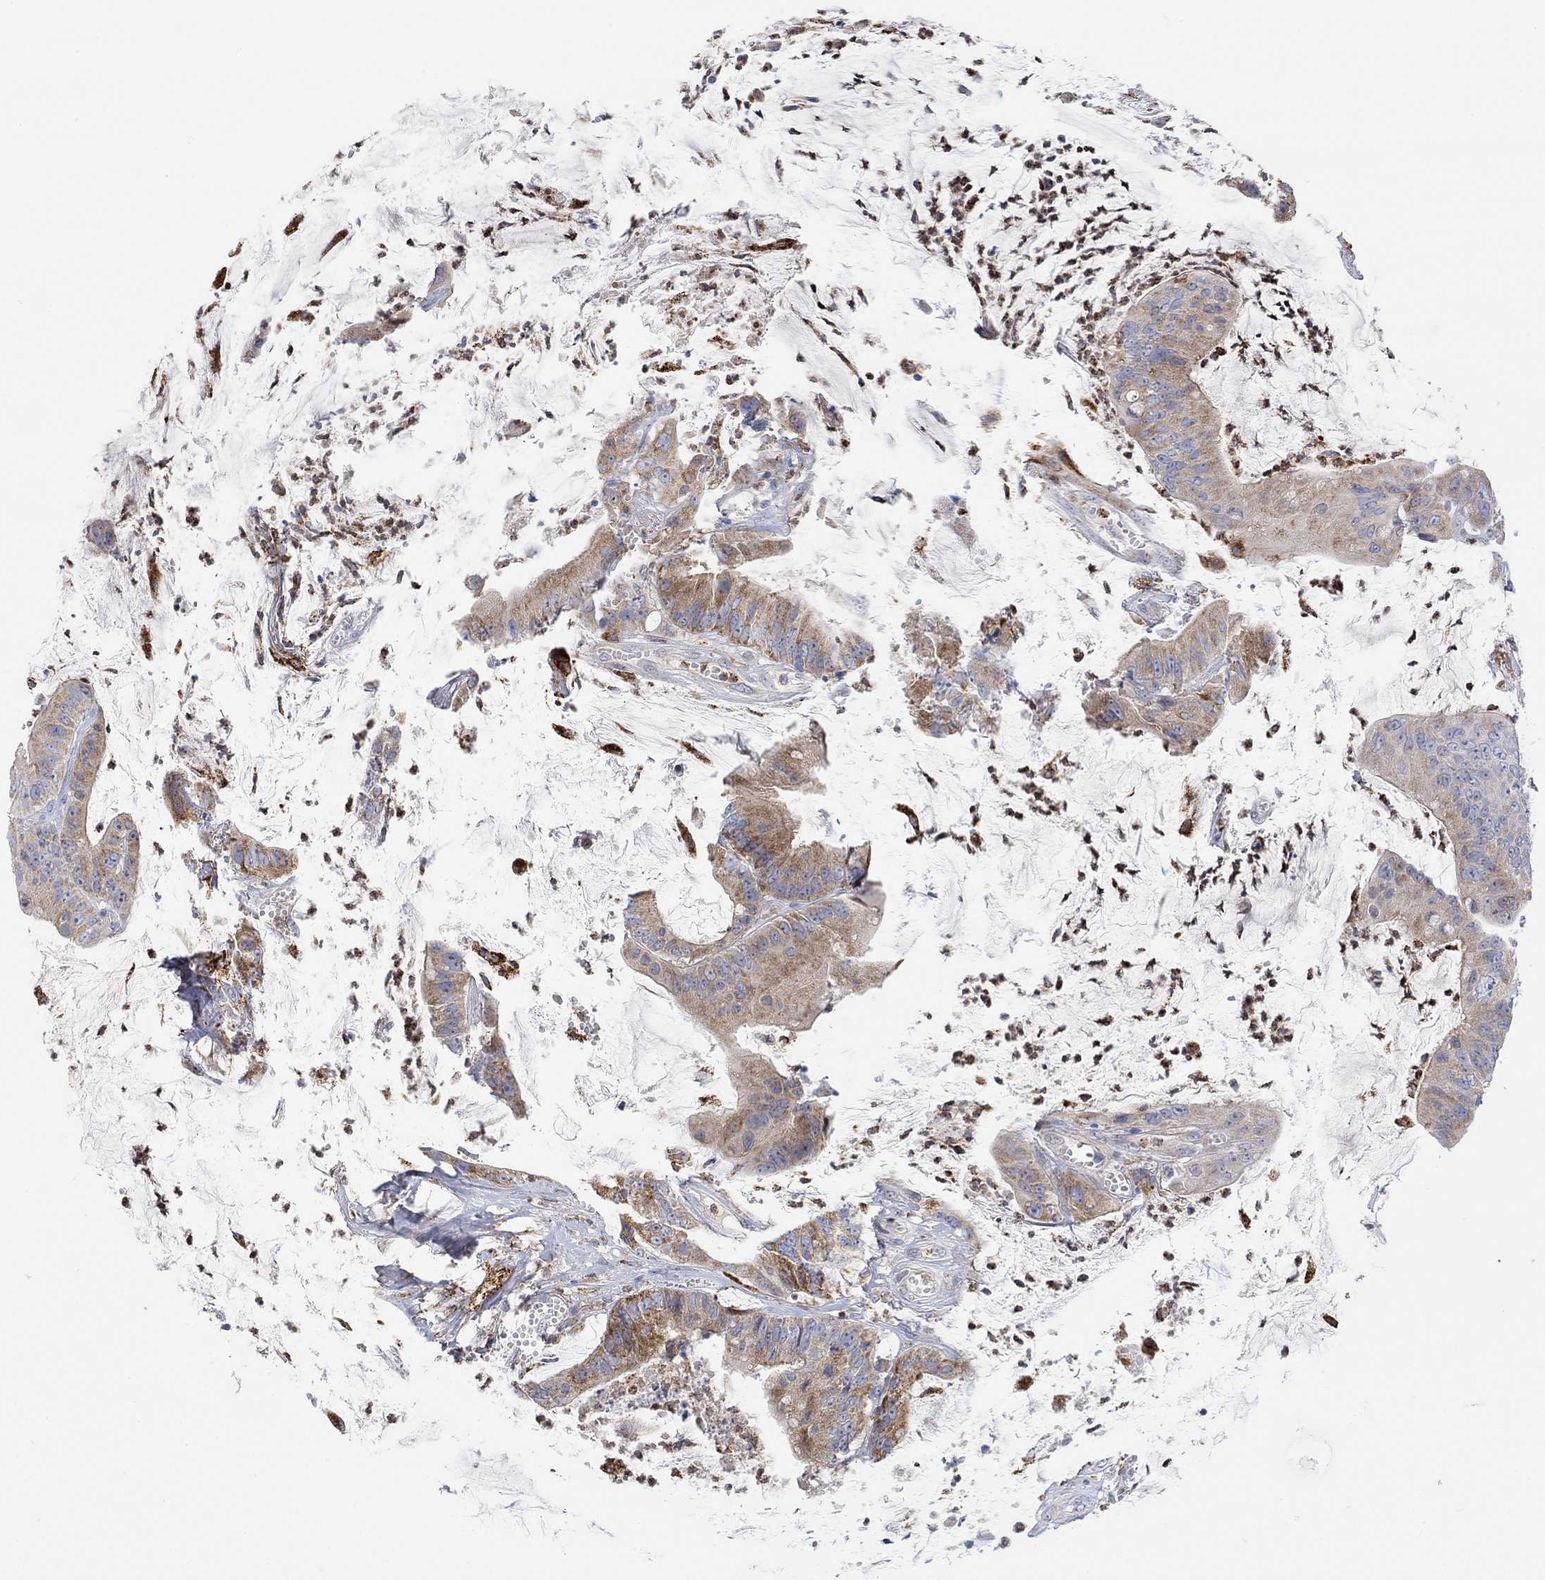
{"staining": {"intensity": "strong", "quantity": "25%-75%", "location": "cytoplasmic/membranous"}, "tissue": "colorectal cancer", "cell_type": "Tumor cells", "image_type": "cancer", "snomed": [{"axis": "morphology", "description": "Adenocarcinoma, NOS"}, {"axis": "topography", "description": "Colon"}], "caption": "Strong cytoplasmic/membranous protein positivity is present in about 25%-75% of tumor cells in adenocarcinoma (colorectal).", "gene": "ACSL1", "patient": {"sex": "female", "age": 69}}